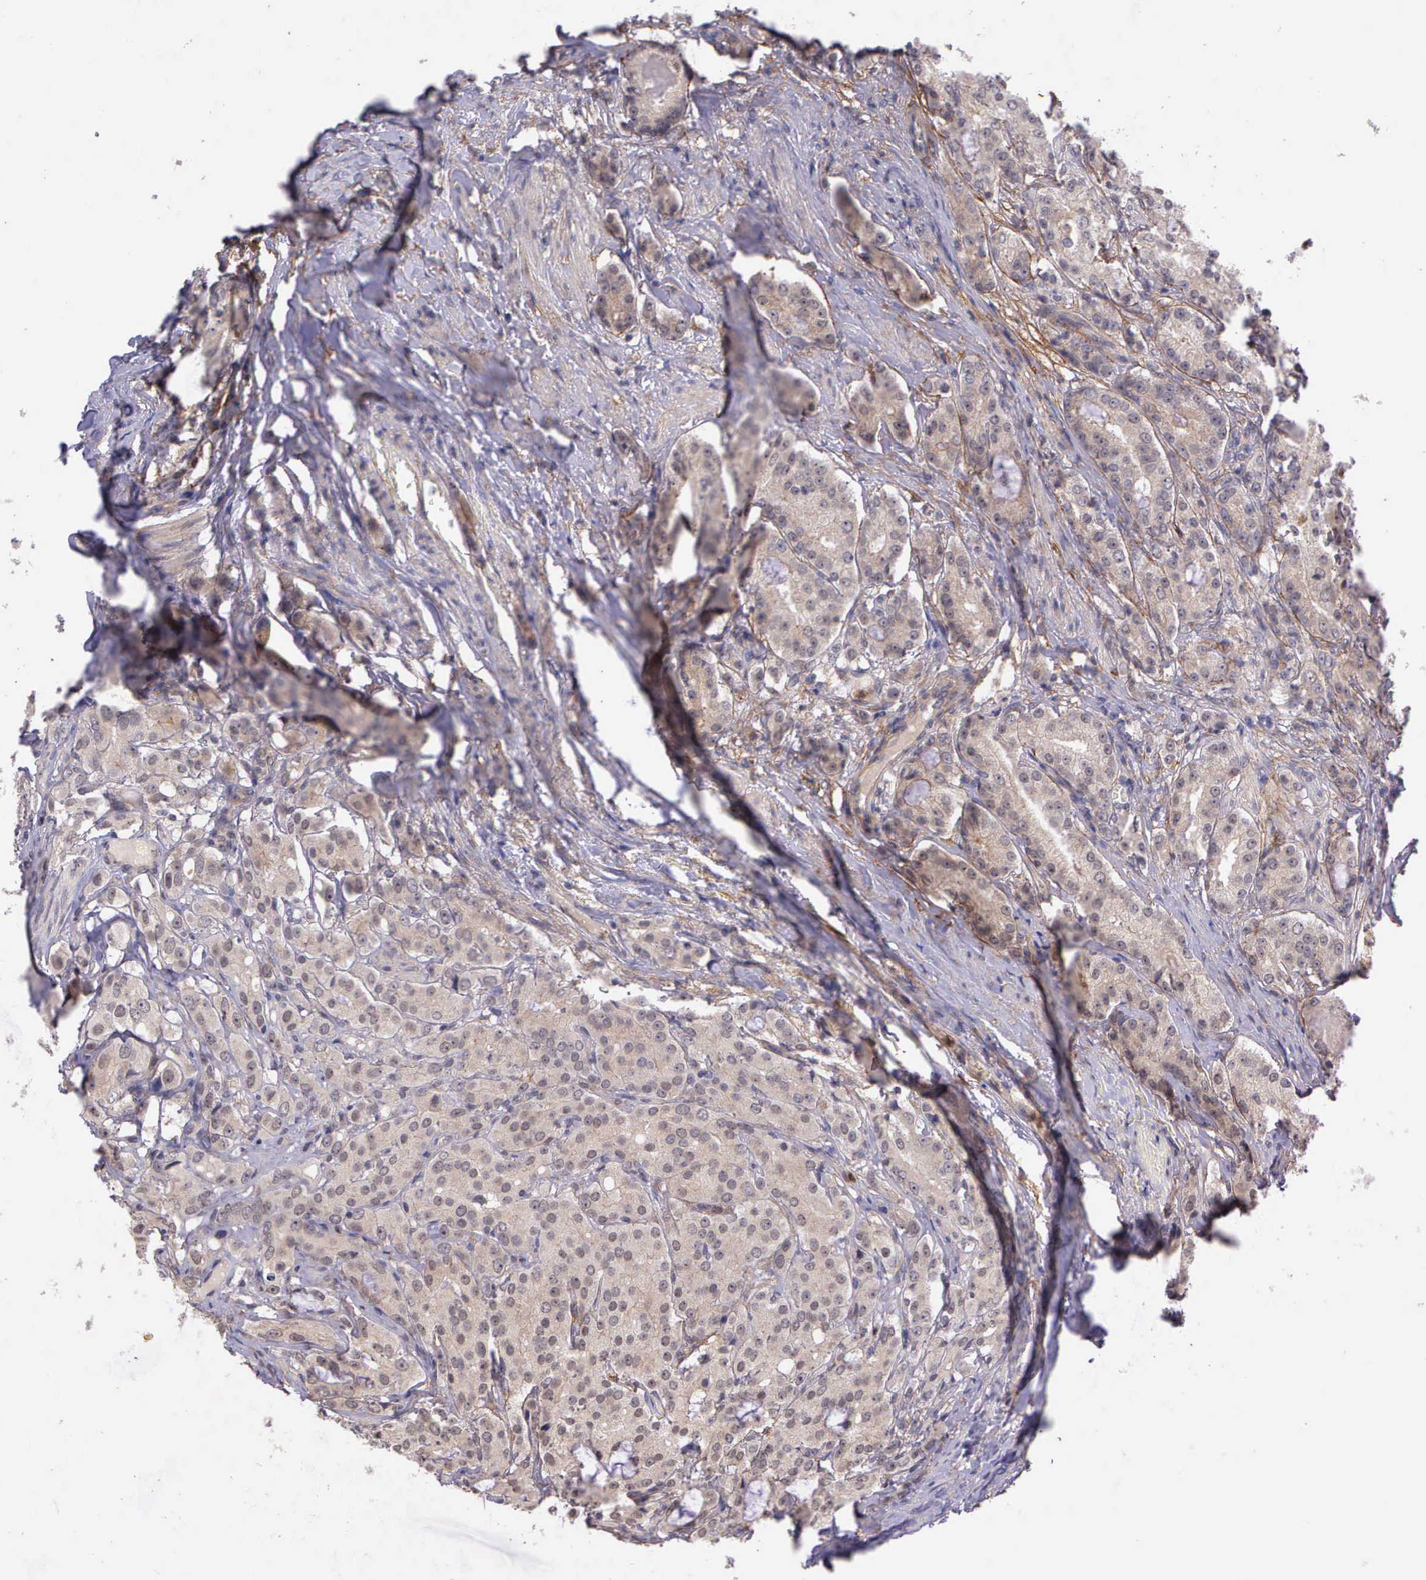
{"staining": {"intensity": "weak", "quantity": "<25%", "location": "cytoplasmic/membranous"}, "tissue": "prostate cancer", "cell_type": "Tumor cells", "image_type": "cancer", "snomed": [{"axis": "morphology", "description": "Adenocarcinoma, Medium grade"}, {"axis": "topography", "description": "Prostate"}], "caption": "Image shows no significant protein positivity in tumor cells of prostate adenocarcinoma (medium-grade).", "gene": "PRICKLE3", "patient": {"sex": "male", "age": 72}}